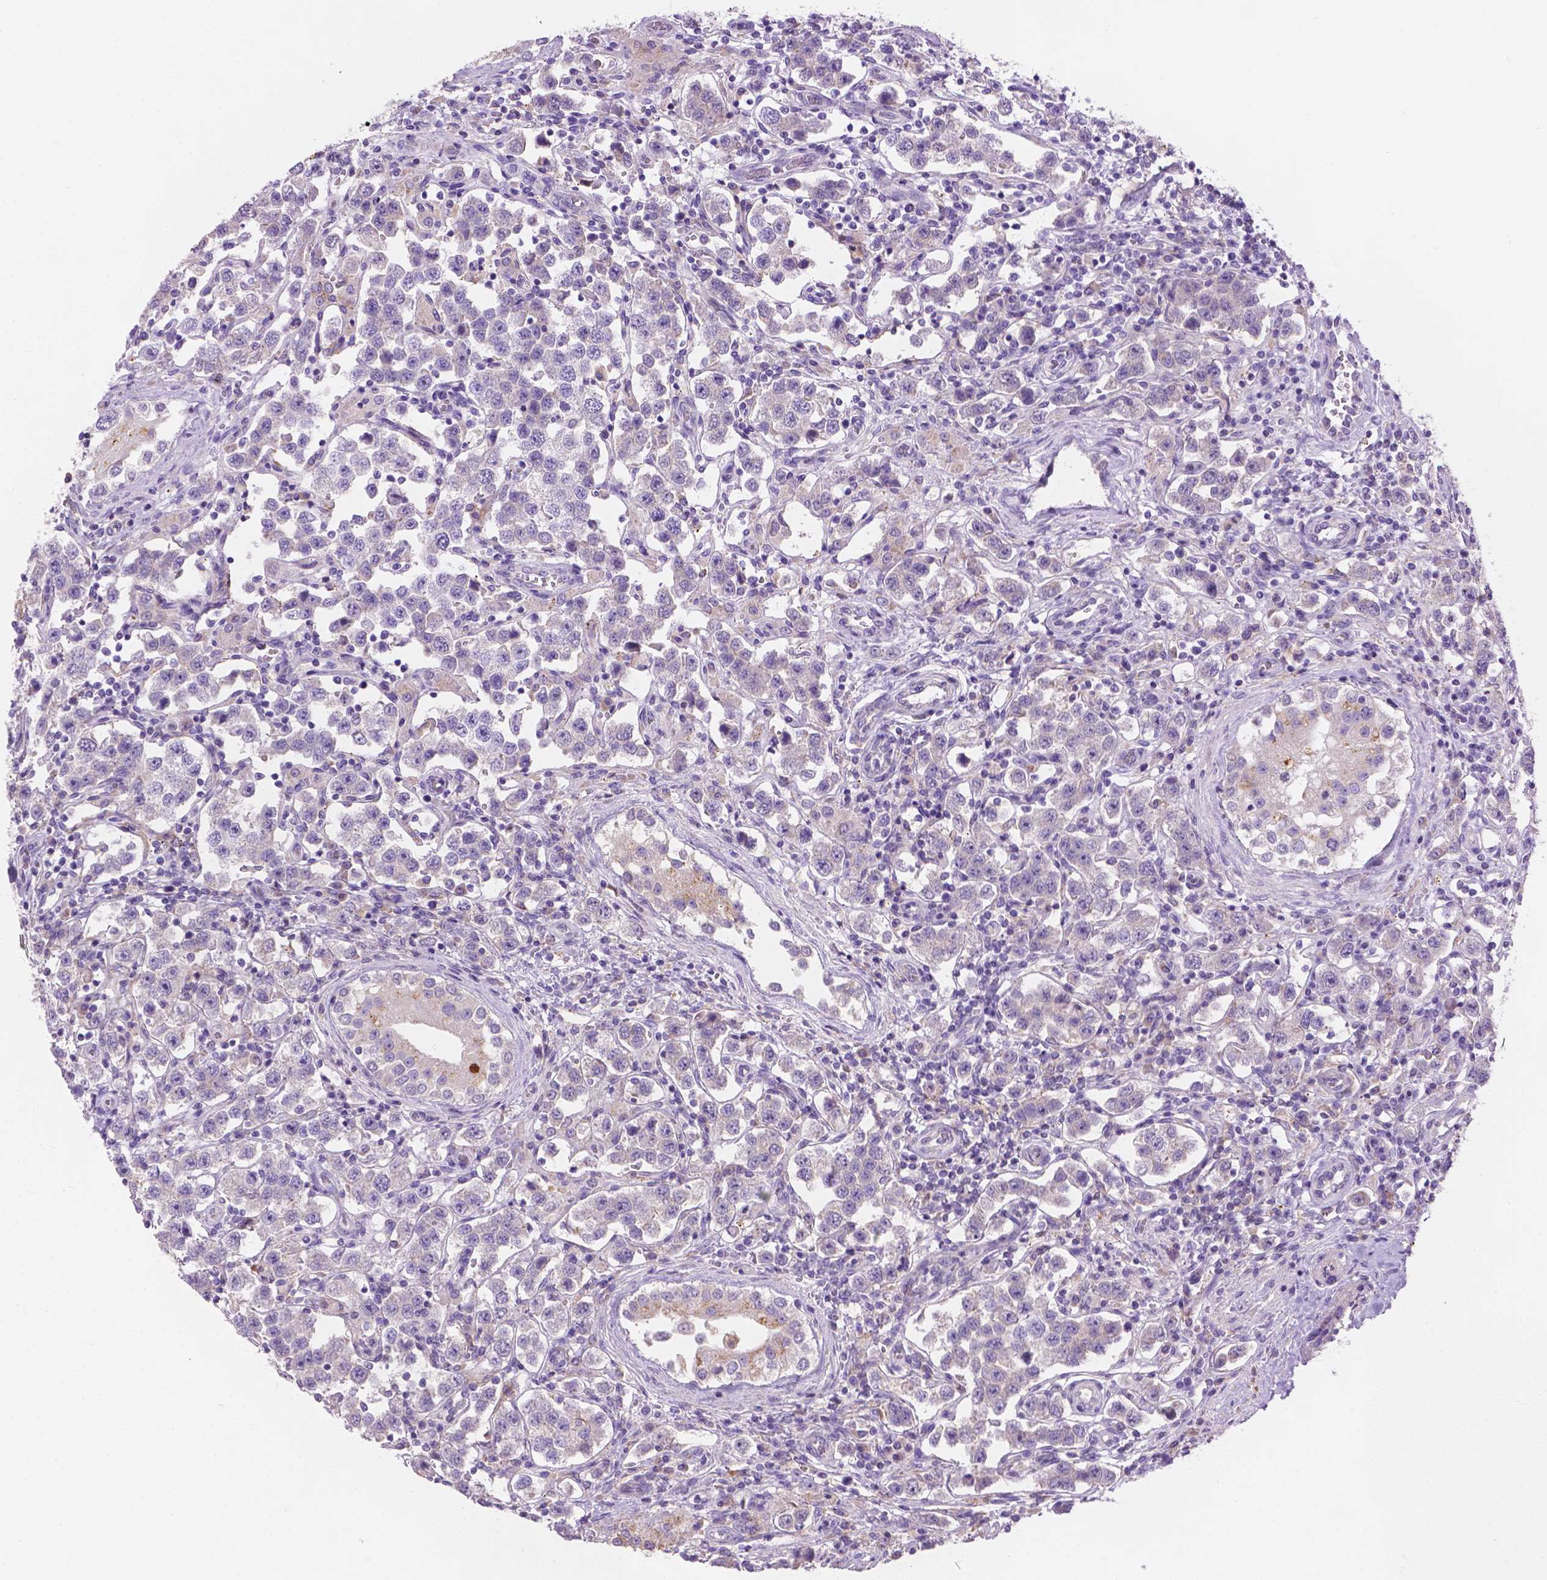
{"staining": {"intensity": "negative", "quantity": "none", "location": "none"}, "tissue": "testis cancer", "cell_type": "Tumor cells", "image_type": "cancer", "snomed": [{"axis": "morphology", "description": "Seminoma, NOS"}, {"axis": "topography", "description": "Testis"}], "caption": "Immunohistochemistry micrograph of neoplastic tissue: seminoma (testis) stained with DAB shows no significant protein staining in tumor cells.", "gene": "NOXO1", "patient": {"sex": "male", "age": 37}}